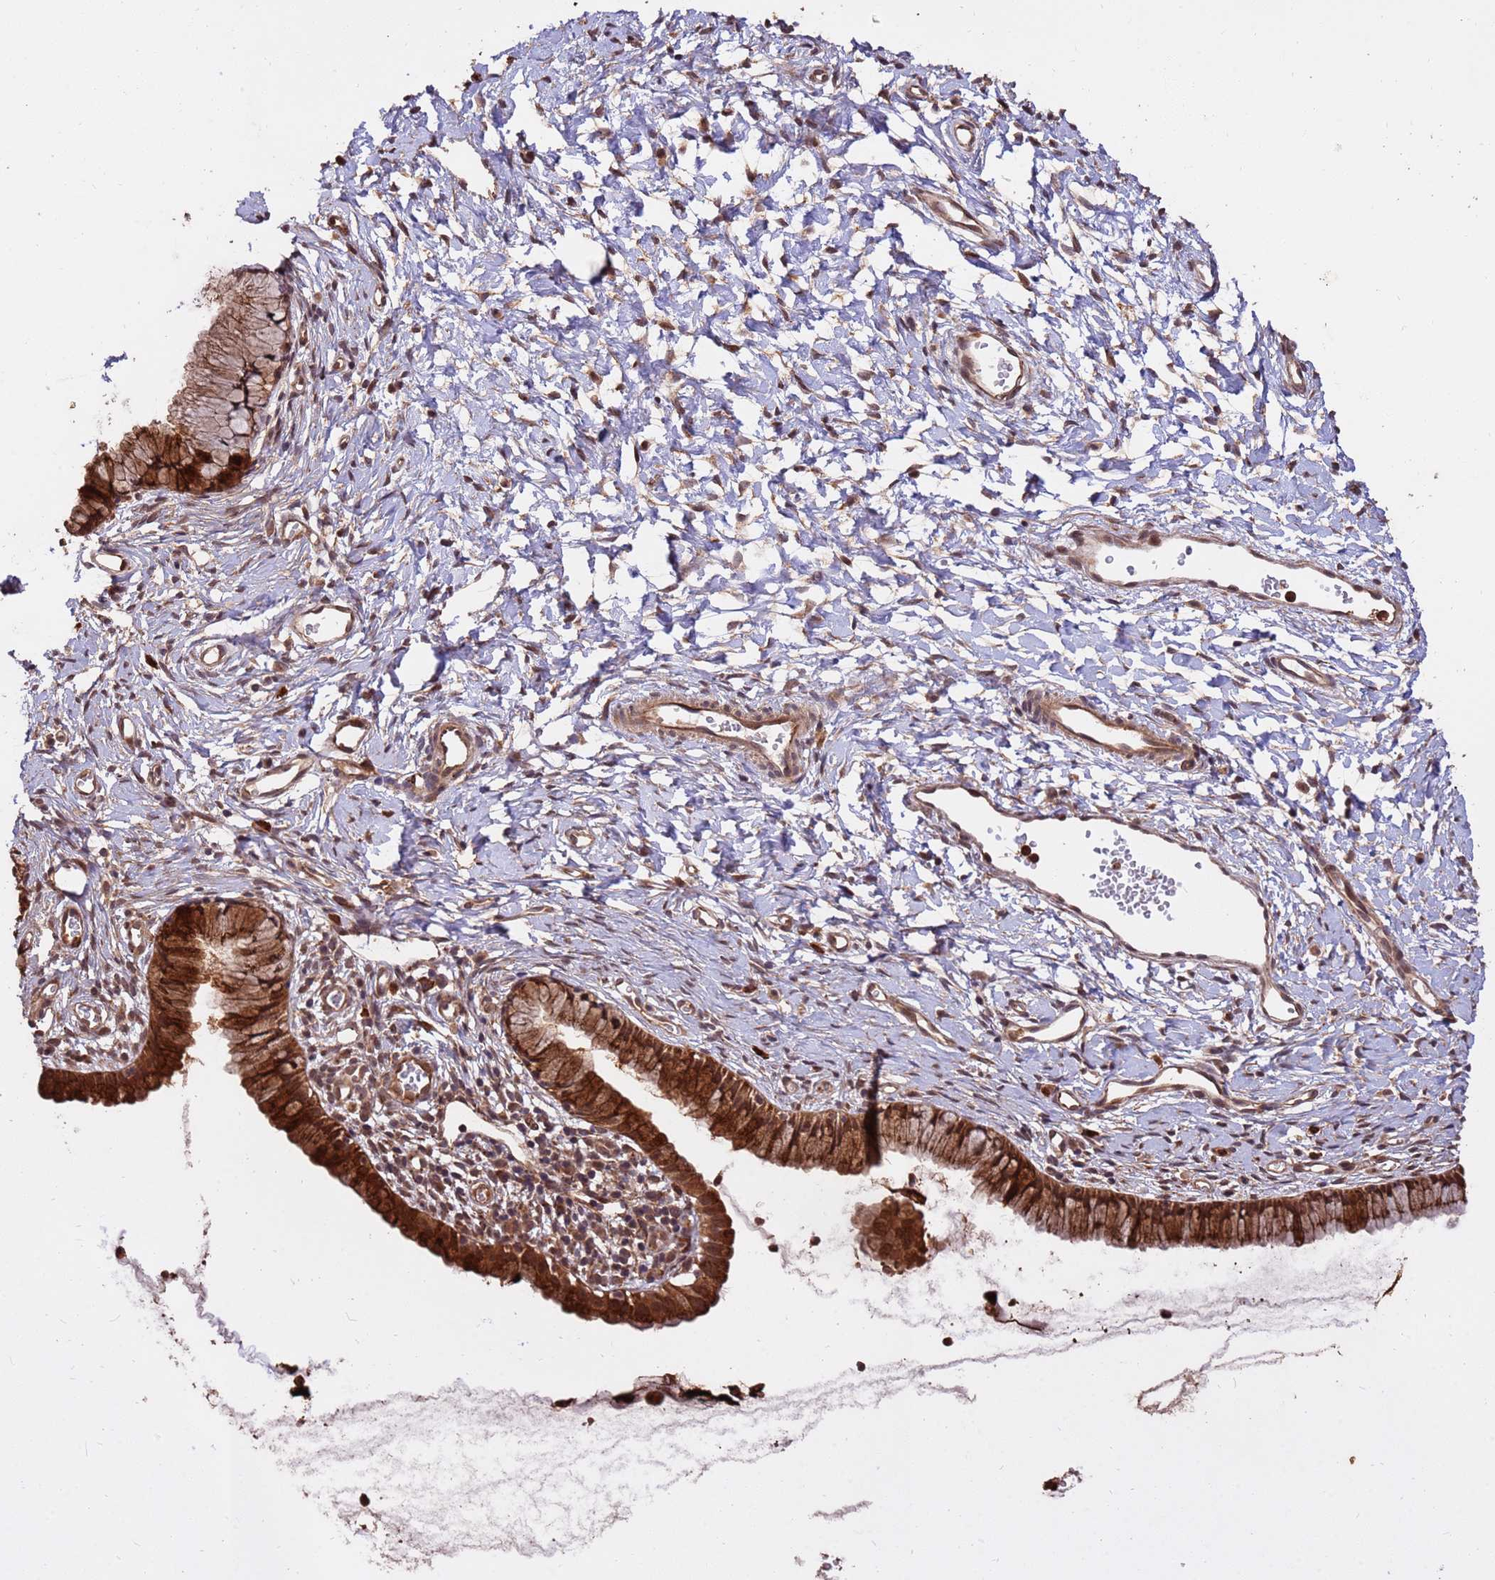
{"staining": {"intensity": "strong", "quantity": ">75%", "location": "cytoplasmic/membranous,nuclear"}, "tissue": "cervix", "cell_type": "Glandular cells", "image_type": "normal", "snomed": [{"axis": "morphology", "description": "Normal tissue, NOS"}, {"axis": "topography", "description": "Cervix"}], "caption": "IHC histopathology image of benign human cervix stained for a protein (brown), which displays high levels of strong cytoplasmic/membranous,nuclear expression in approximately >75% of glandular cells.", "gene": "ZNF619", "patient": {"sex": "female", "age": 40}}